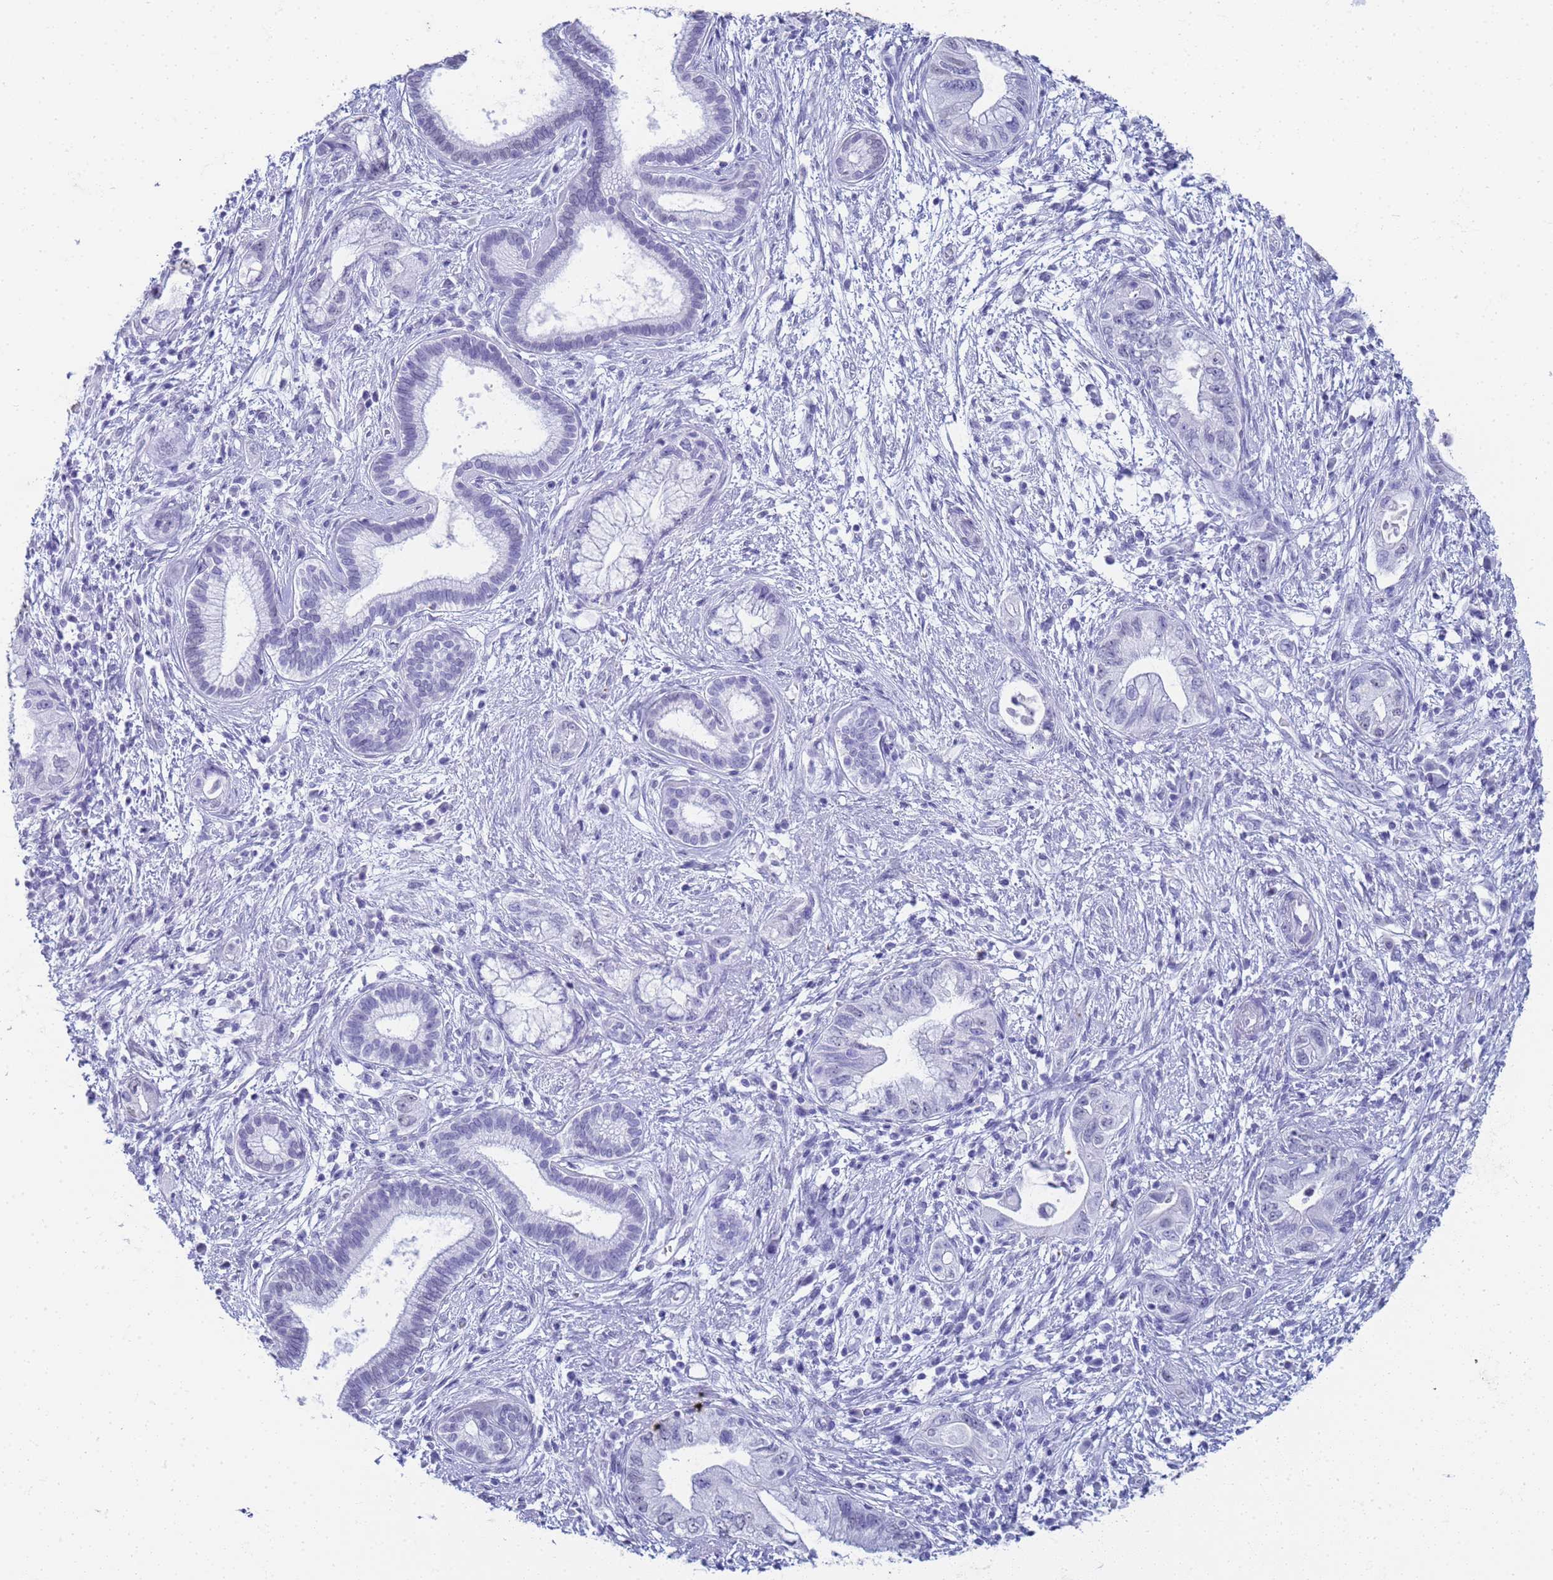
{"staining": {"intensity": "negative", "quantity": "none", "location": "none"}, "tissue": "pancreatic cancer", "cell_type": "Tumor cells", "image_type": "cancer", "snomed": [{"axis": "morphology", "description": "Adenocarcinoma, NOS"}, {"axis": "topography", "description": "Pancreas"}], "caption": "IHC micrograph of neoplastic tissue: human pancreatic cancer stained with DAB exhibits no significant protein staining in tumor cells. (Immunohistochemistry (ihc), brightfield microscopy, high magnification).", "gene": "SLC7A9", "patient": {"sex": "female", "age": 73}}